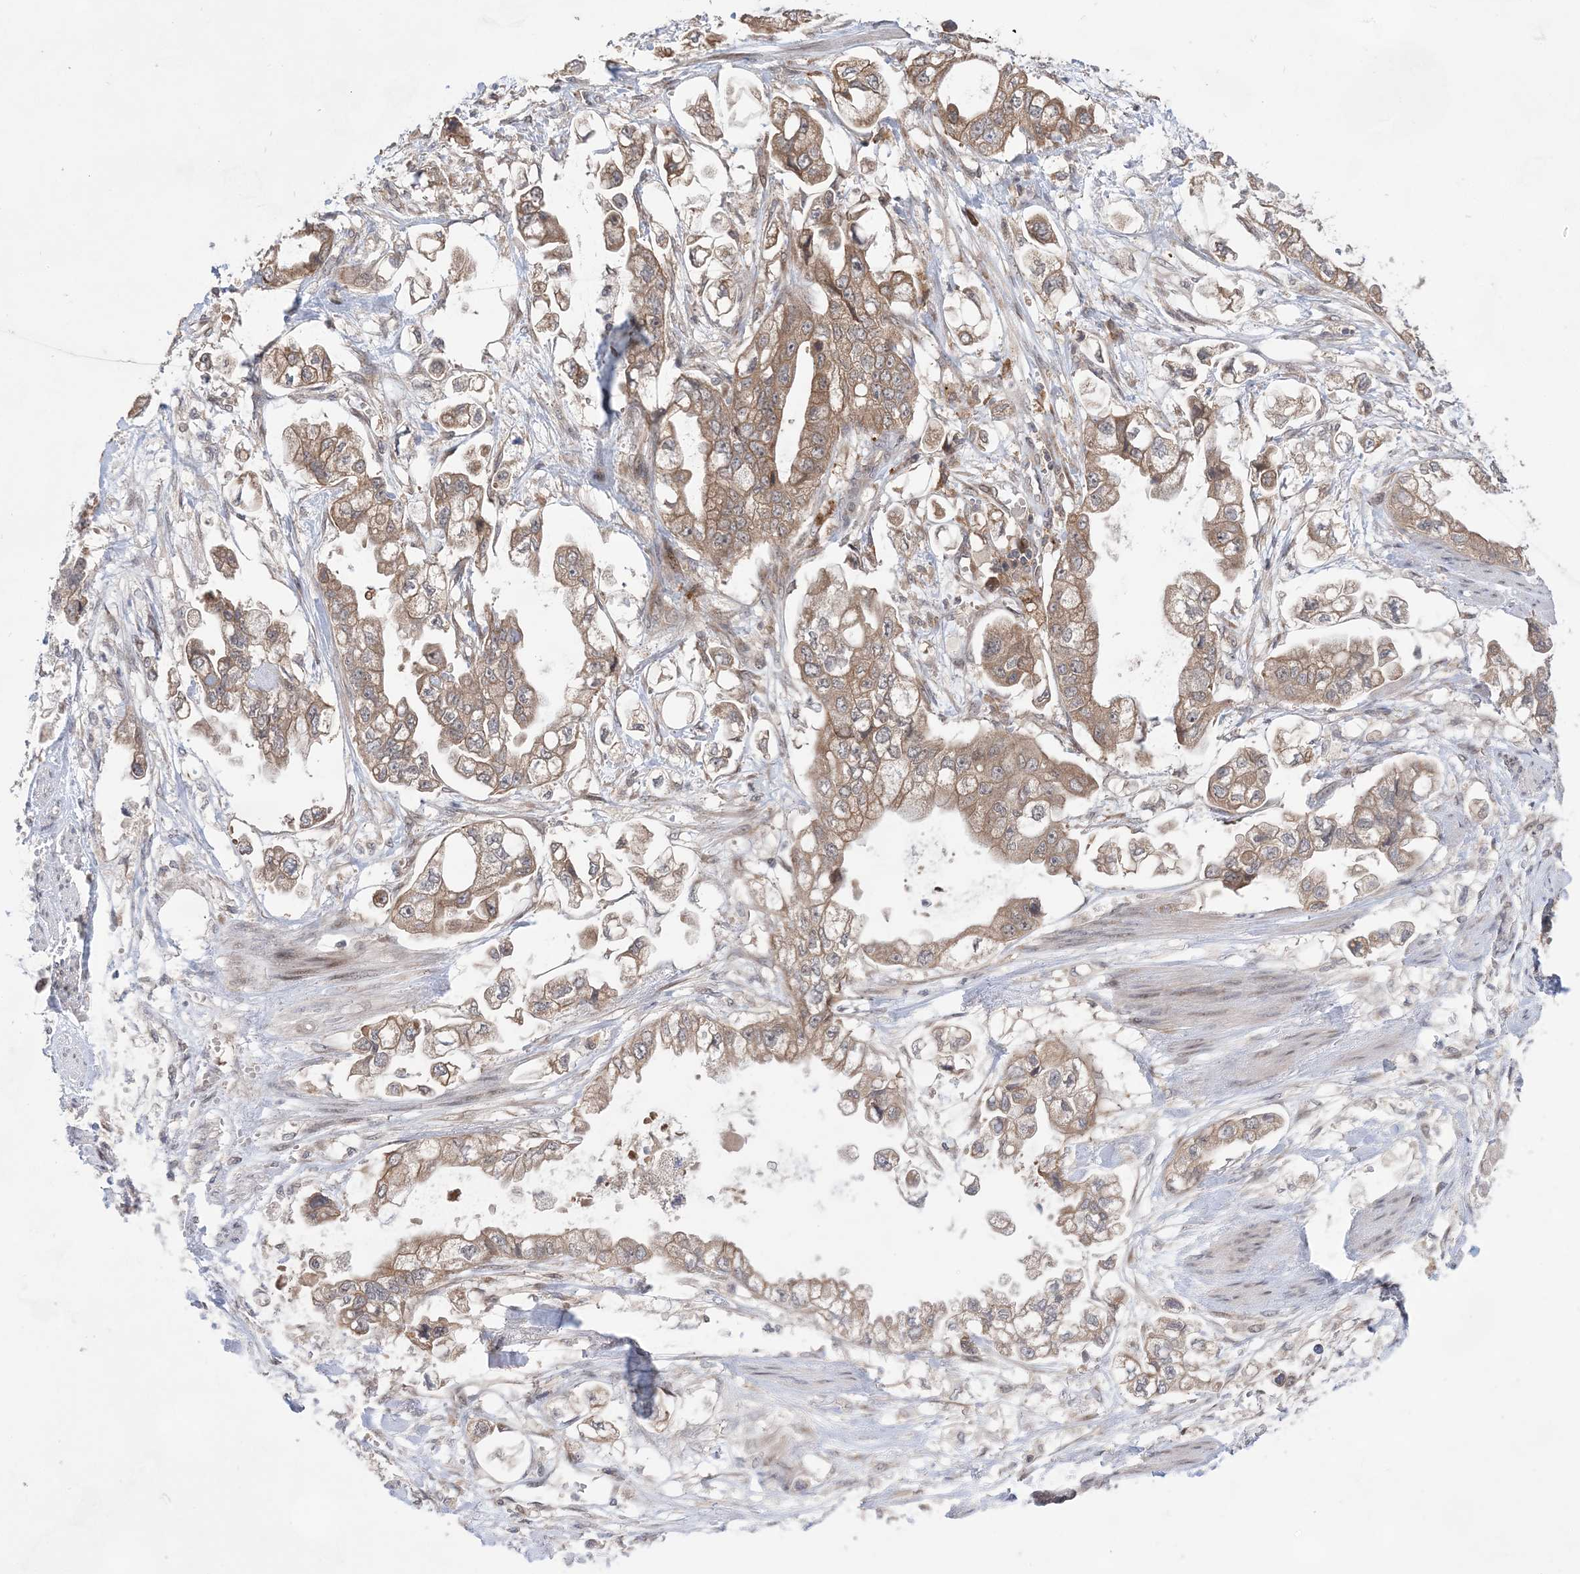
{"staining": {"intensity": "moderate", "quantity": ">75%", "location": "cytoplasmic/membranous"}, "tissue": "stomach cancer", "cell_type": "Tumor cells", "image_type": "cancer", "snomed": [{"axis": "morphology", "description": "Adenocarcinoma, NOS"}, {"axis": "topography", "description": "Stomach"}], "caption": "Protein analysis of stomach adenocarcinoma tissue exhibits moderate cytoplasmic/membranous staining in about >75% of tumor cells.", "gene": "ANAPC15", "patient": {"sex": "male", "age": 62}}